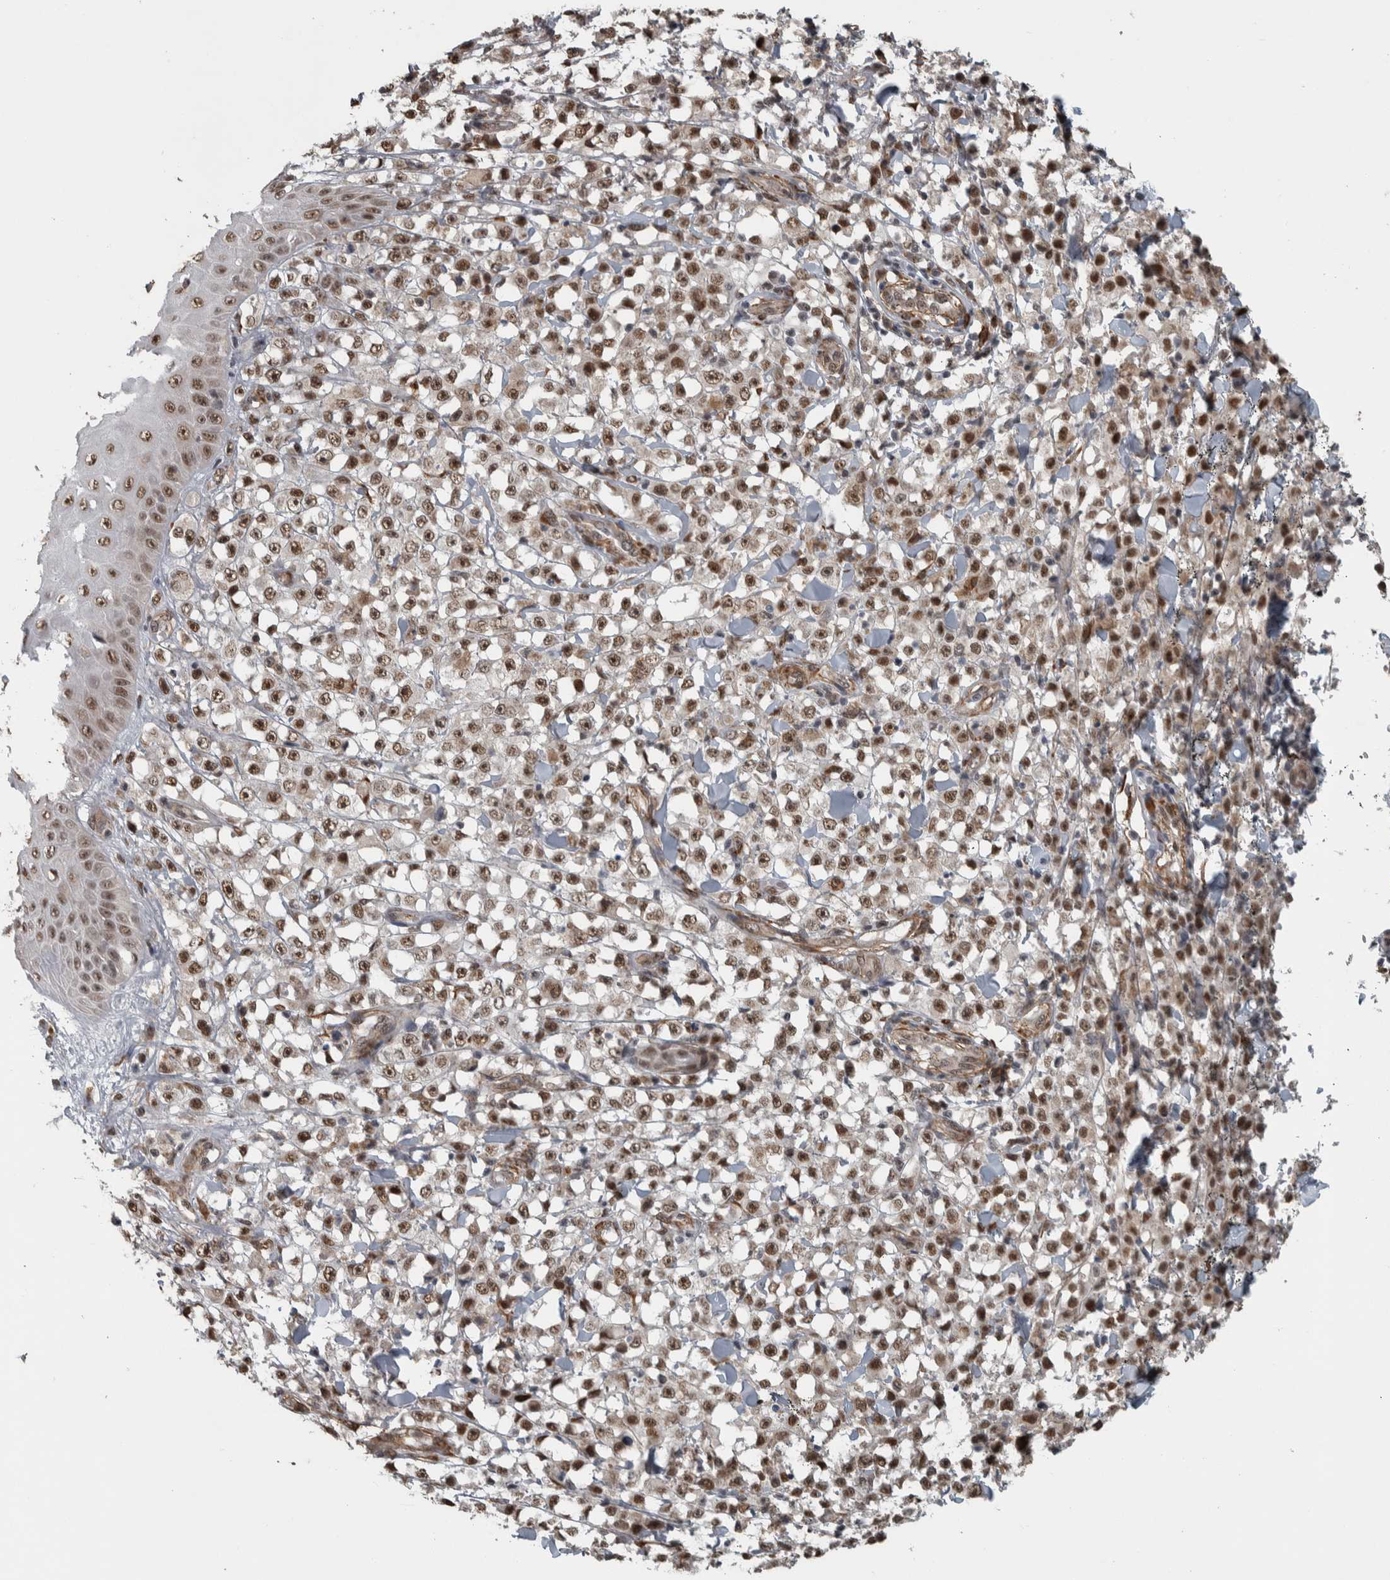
{"staining": {"intensity": "moderate", "quantity": ">75%", "location": "nuclear"}, "tissue": "melanoma", "cell_type": "Tumor cells", "image_type": "cancer", "snomed": [{"axis": "morphology", "description": "Malignant melanoma, NOS"}, {"axis": "topography", "description": "Skin"}], "caption": "This histopathology image demonstrates immunohistochemistry (IHC) staining of melanoma, with medium moderate nuclear positivity in about >75% of tumor cells.", "gene": "DDX42", "patient": {"sex": "female", "age": 82}}